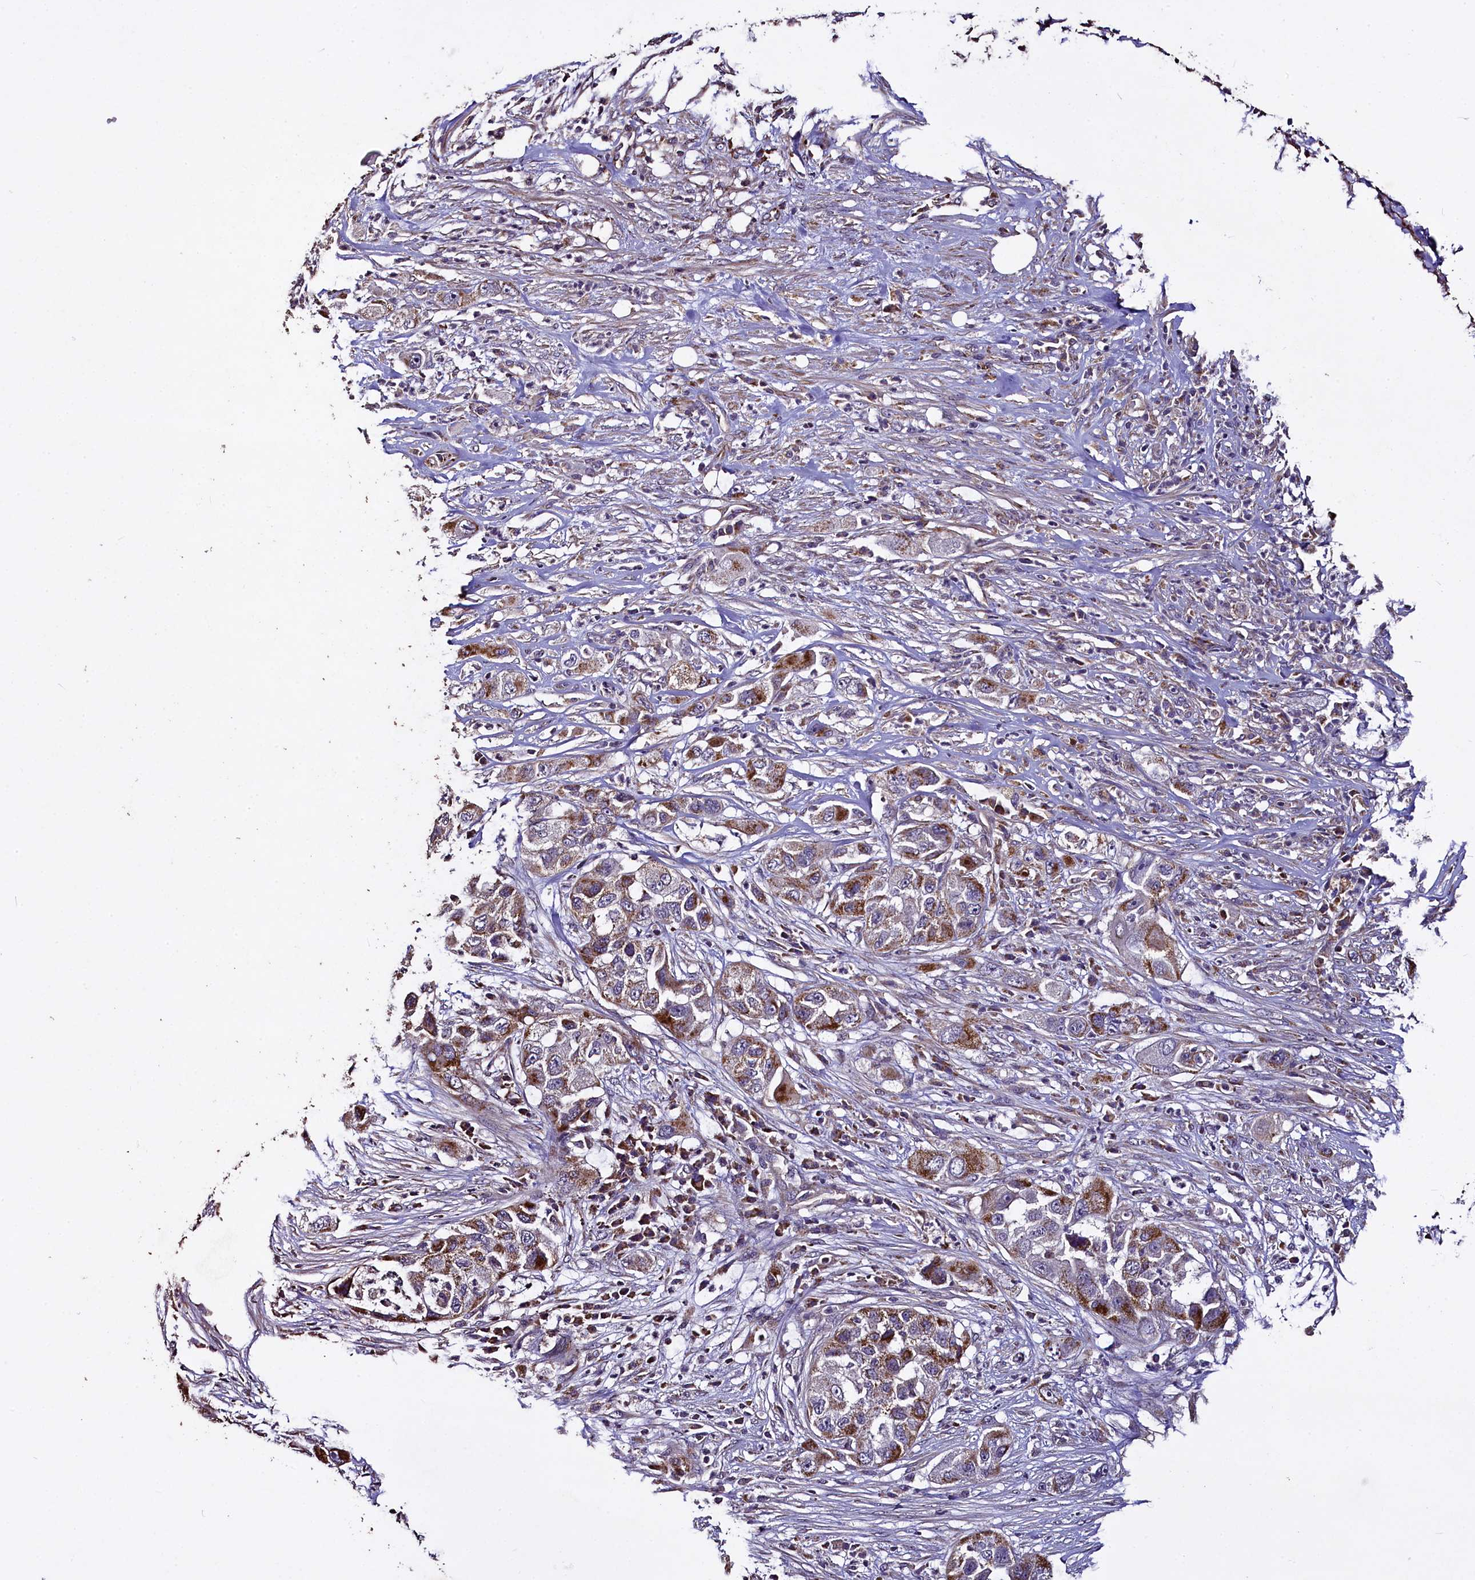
{"staining": {"intensity": "moderate", "quantity": ">75%", "location": "cytoplasmic/membranous"}, "tissue": "pancreatic cancer", "cell_type": "Tumor cells", "image_type": "cancer", "snomed": [{"axis": "morphology", "description": "Adenocarcinoma, NOS"}, {"axis": "topography", "description": "Pancreas"}], "caption": "Moderate cytoplasmic/membranous positivity is present in about >75% of tumor cells in adenocarcinoma (pancreatic). Immunohistochemistry (ihc) stains the protein in brown and the nuclei are stained blue.", "gene": "COQ9", "patient": {"sex": "female", "age": 78}}